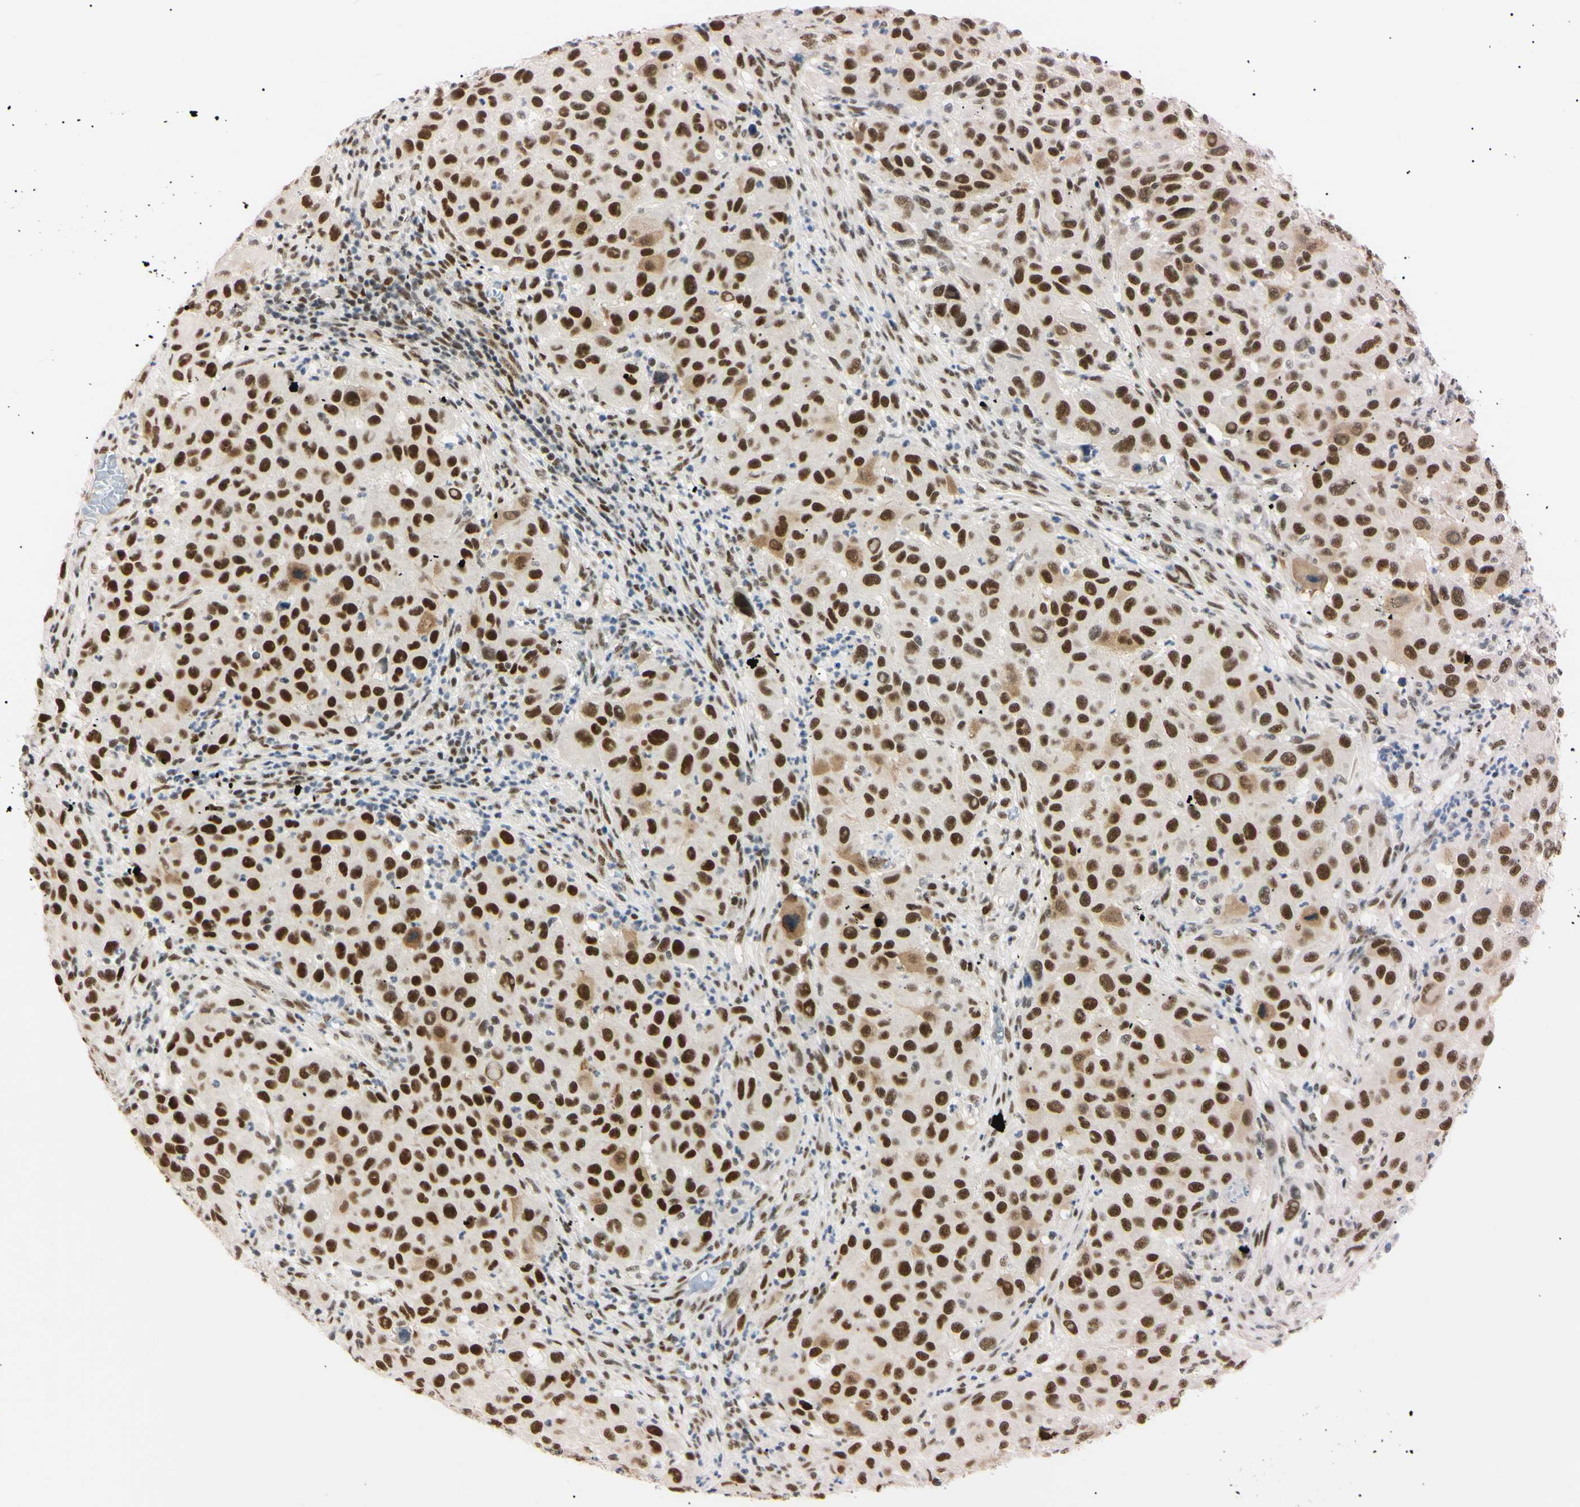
{"staining": {"intensity": "strong", "quantity": ">75%", "location": "nuclear"}, "tissue": "melanoma", "cell_type": "Tumor cells", "image_type": "cancer", "snomed": [{"axis": "morphology", "description": "Malignant melanoma, Metastatic site"}, {"axis": "topography", "description": "Lymph node"}], "caption": "Melanoma stained for a protein (brown) demonstrates strong nuclear positive positivity in approximately >75% of tumor cells.", "gene": "ZNF134", "patient": {"sex": "male", "age": 61}}